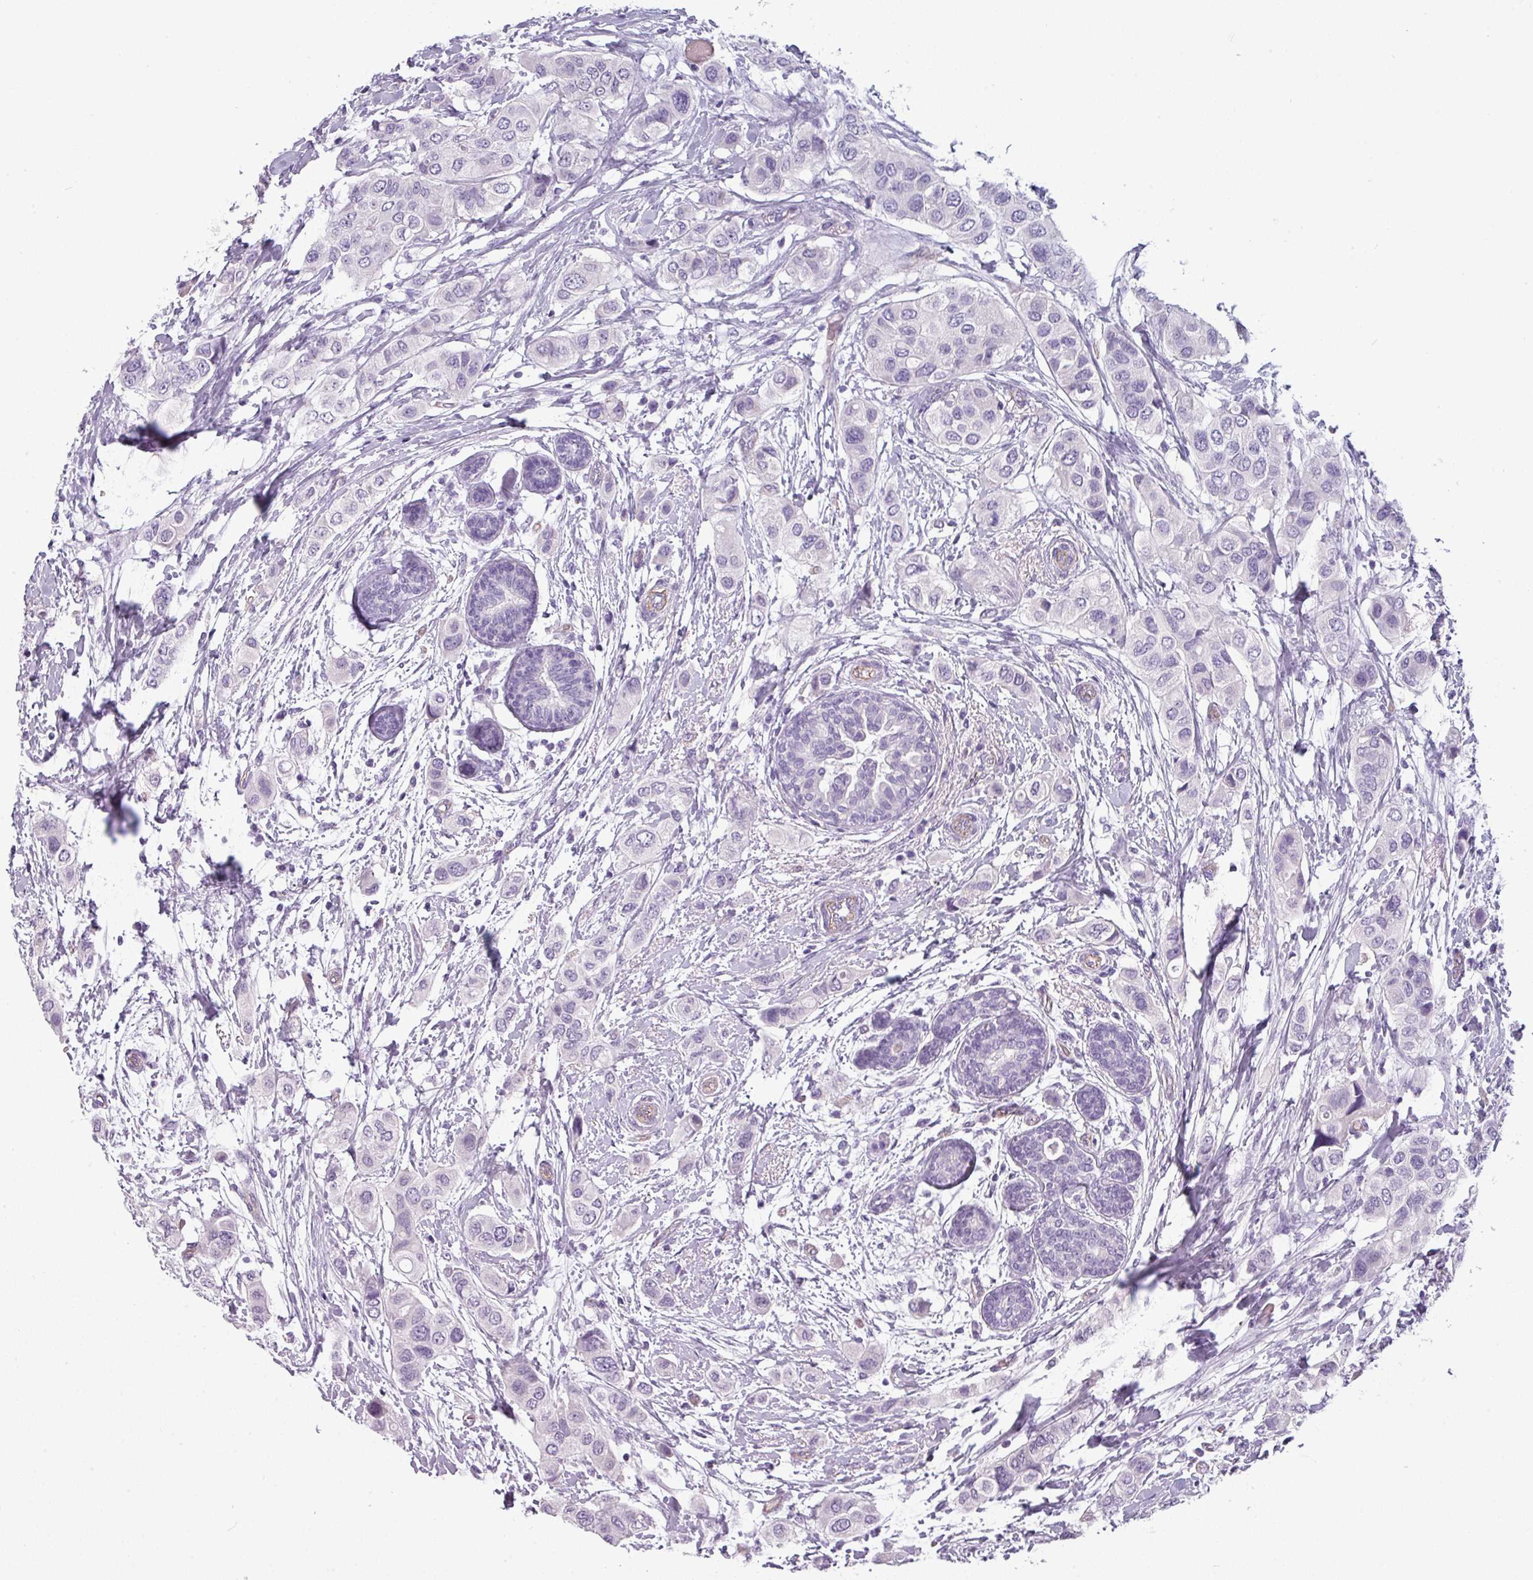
{"staining": {"intensity": "negative", "quantity": "none", "location": "none"}, "tissue": "breast cancer", "cell_type": "Tumor cells", "image_type": "cancer", "snomed": [{"axis": "morphology", "description": "Lobular carcinoma"}, {"axis": "topography", "description": "Breast"}], "caption": "Photomicrograph shows no protein positivity in tumor cells of breast lobular carcinoma tissue. The staining is performed using DAB brown chromogen with nuclei counter-stained in using hematoxylin.", "gene": "AREL1", "patient": {"sex": "female", "age": 51}}